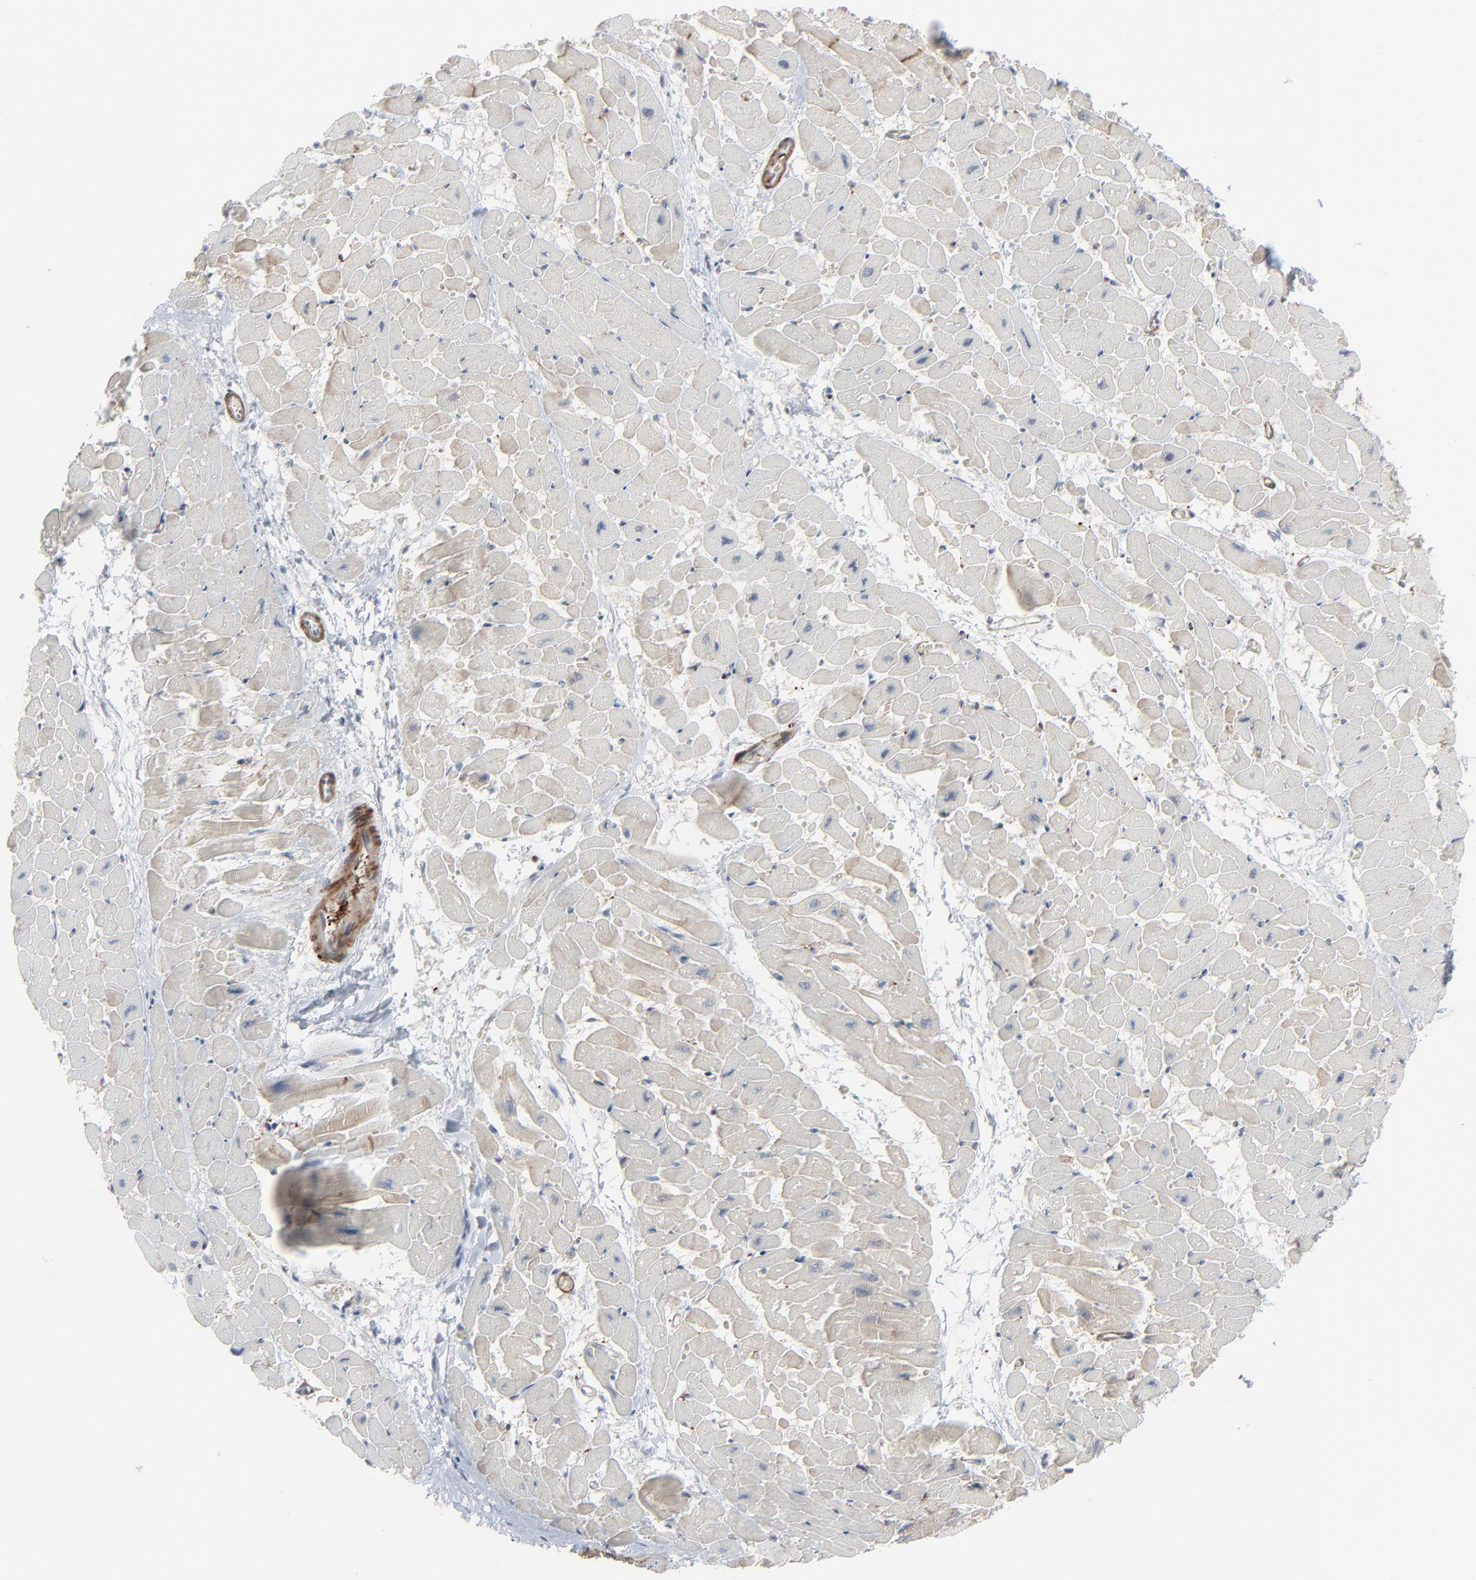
{"staining": {"intensity": "weak", "quantity": ">75%", "location": "cytoplasmic/membranous"}, "tissue": "heart muscle", "cell_type": "Cardiomyocytes", "image_type": "normal", "snomed": [{"axis": "morphology", "description": "Normal tissue, NOS"}, {"axis": "topography", "description": "Heart"}], "caption": "Immunohistochemistry (IHC) of normal human heart muscle displays low levels of weak cytoplasmic/membranous staining in about >75% of cardiomyocytes.", "gene": "NEUROD1", "patient": {"sex": "male", "age": 45}}